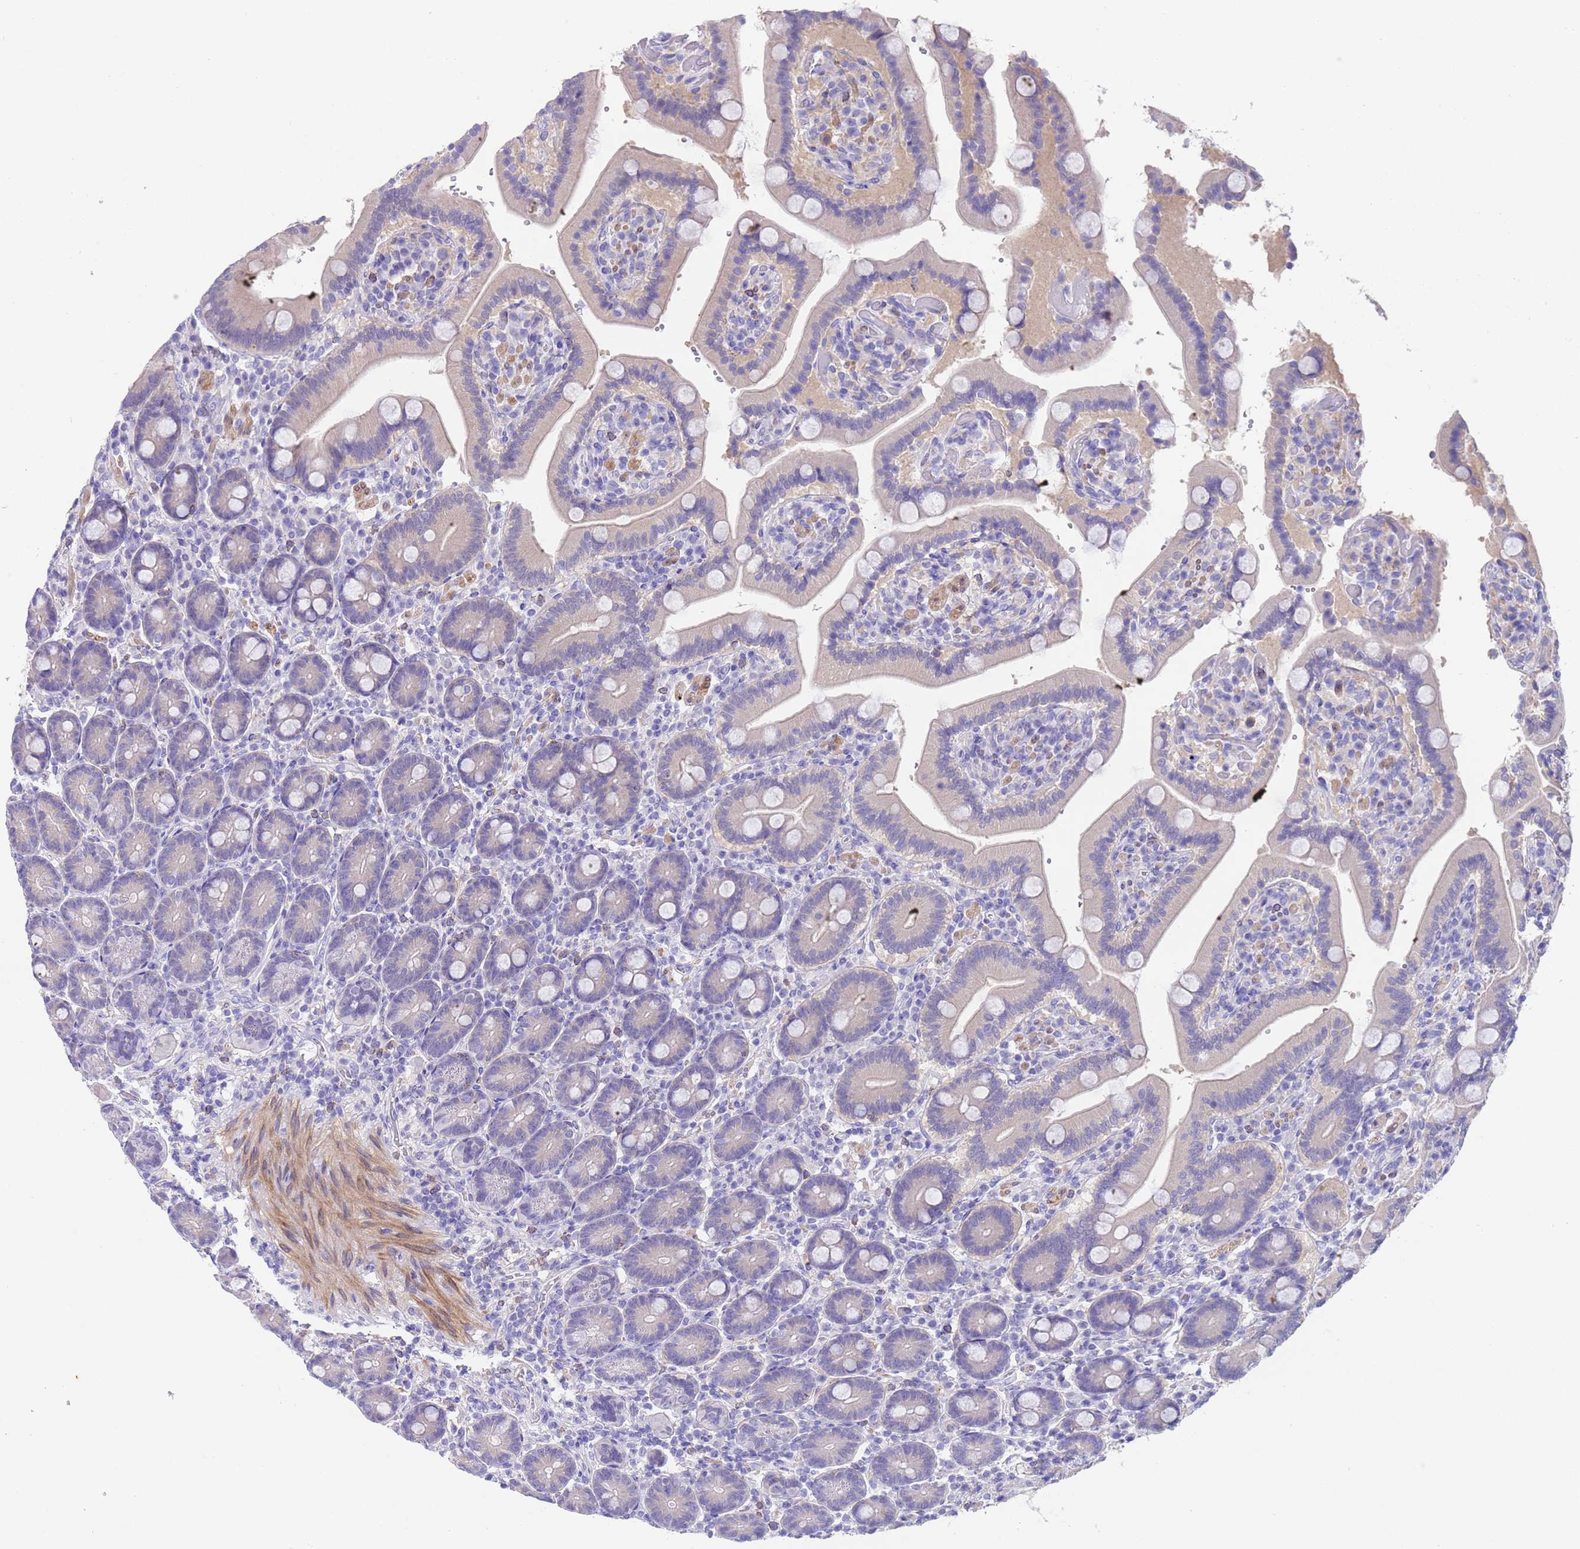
{"staining": {"intensity": "negative", "quantity": "none", "location": "none"}, "tissue": "duodenum", "cell_type": "Glandular cells", "image_type": "normal", "snomed": [{"axis": "morphology", "description": "Normal tissue, NOS"}, {"axis": "topography", "description": "Duodenum"}], "caption": "The immunohistochemistry (IHC) micrograph has no significant expression in glandular cells of duodenum.", "gene": "USP38", "patient": {"sex": "female", "age": 62}}